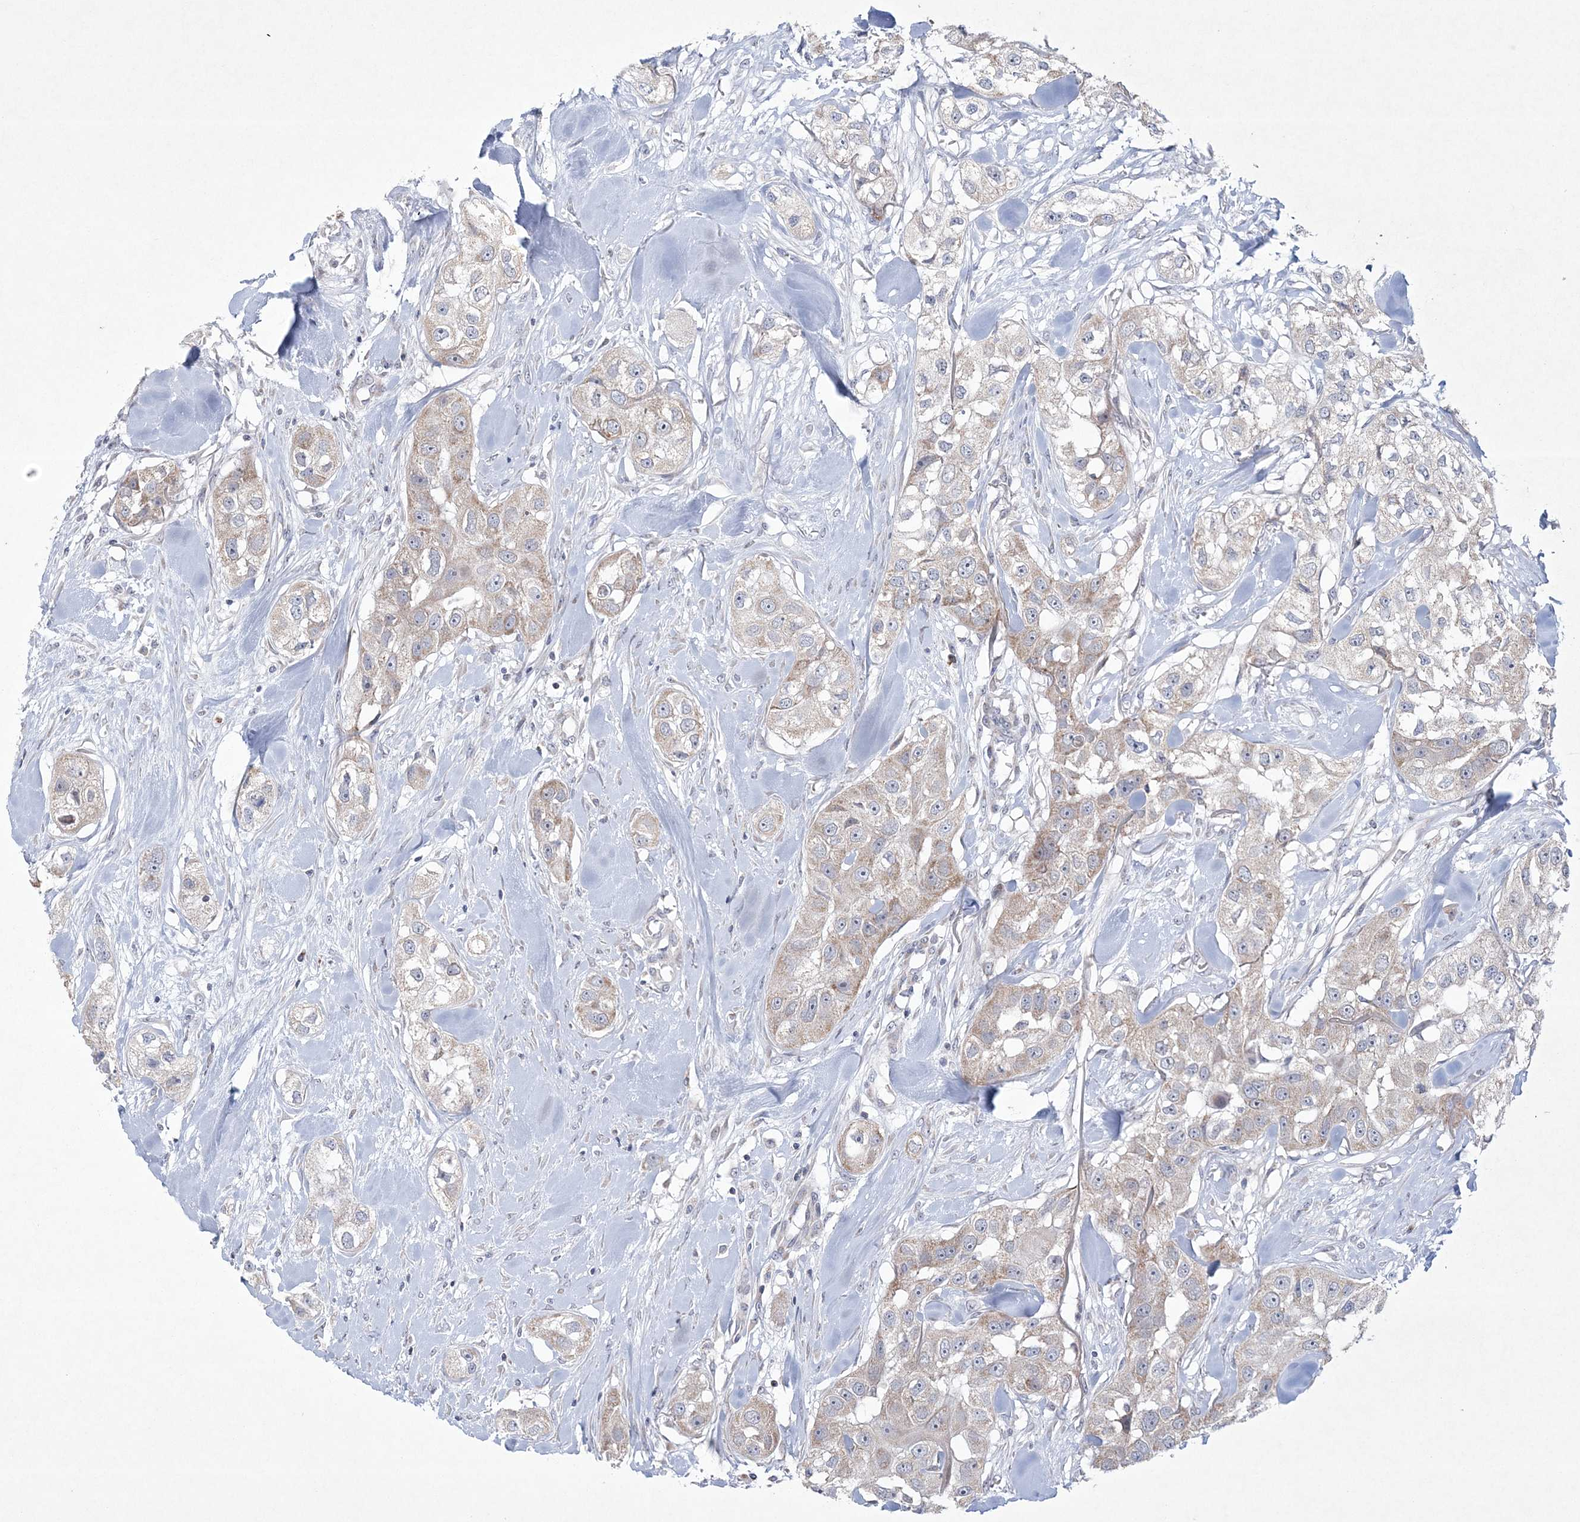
{"staining": {"intensity": "weak", "quantity": ">75%", "location": "cytoplasmic/membranous"}, "tissue": "head and neck cancer", "cell_type": "Tumor cells", "image_type": "cancer", "snomed": [{"axis": "morphology", "description": "Normal tissue, NOS"}, {"axis": "morphology", "description": "Squamous cell carcinoma, NOS"}, {"axis": "topography", "description": "Skeletal muscle"}, {"axis": "topography", "description": "Head-Neck"}], "caption": "This is a micrograph of immunohistochemistry staining of squamous cell carcinoma (head and neck), which shows weak positivity in the cytoplasmic/membranous of tumor cells.", "gene": "CES4A", "patient": {"sex": "male", "age": 51}}